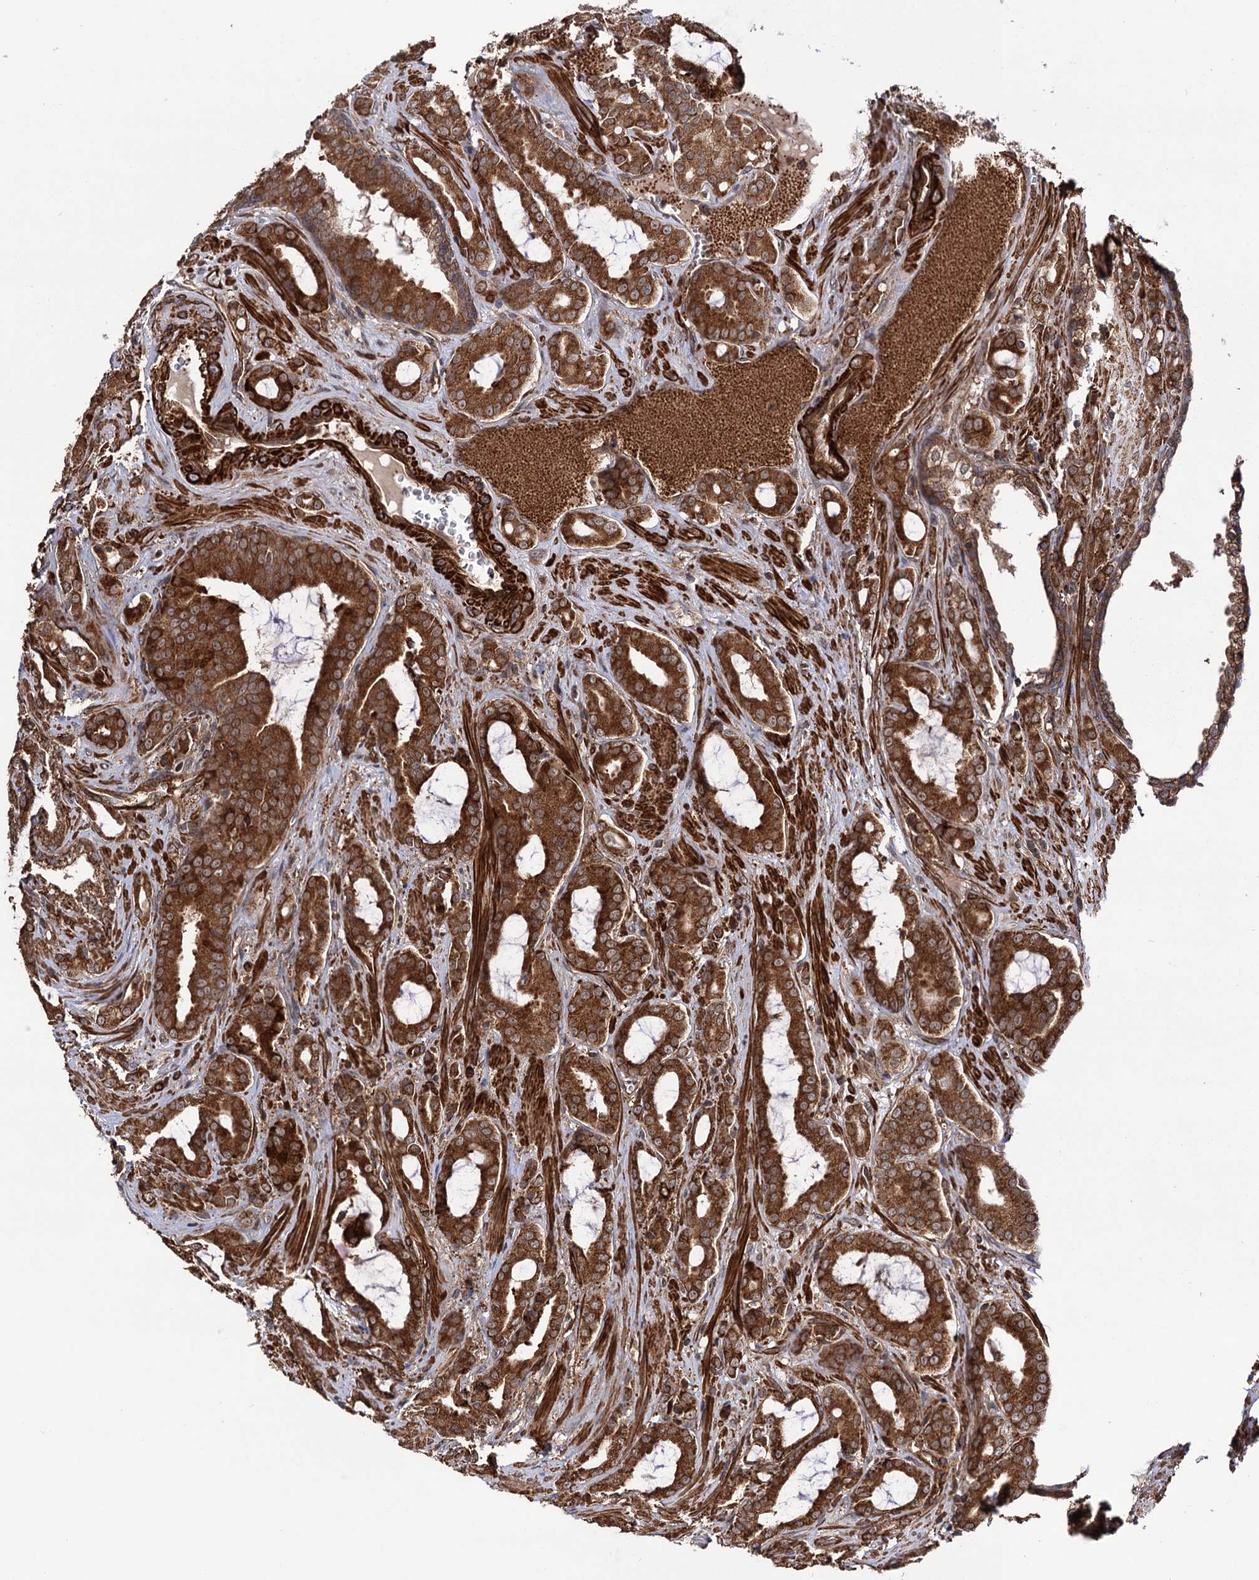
{"staining": {"intensity": "strong", "quantity": ">75%", "location": "cytoplasmic/membranous"}, "tissue": "prostate cancer", "cell_type": "Tumor cells", "image_type": "cancer", "snomed": [{"axis": "morphology", "description": "Adenocarcinoma, High grade"}, {"axis": "topography", "description": "Prostate"}], "caption": "Immunohistochemistry (DAB (3,3'-diaminobenzidine)) staining of human prostate cancer (high-grade adenocarcinoma) reveals strong cytoplasmic/membranous protein expression in about >75% of tumor cells.", "gene": "ATP8B4", "patient": {"sex": "male", "age": 72}}